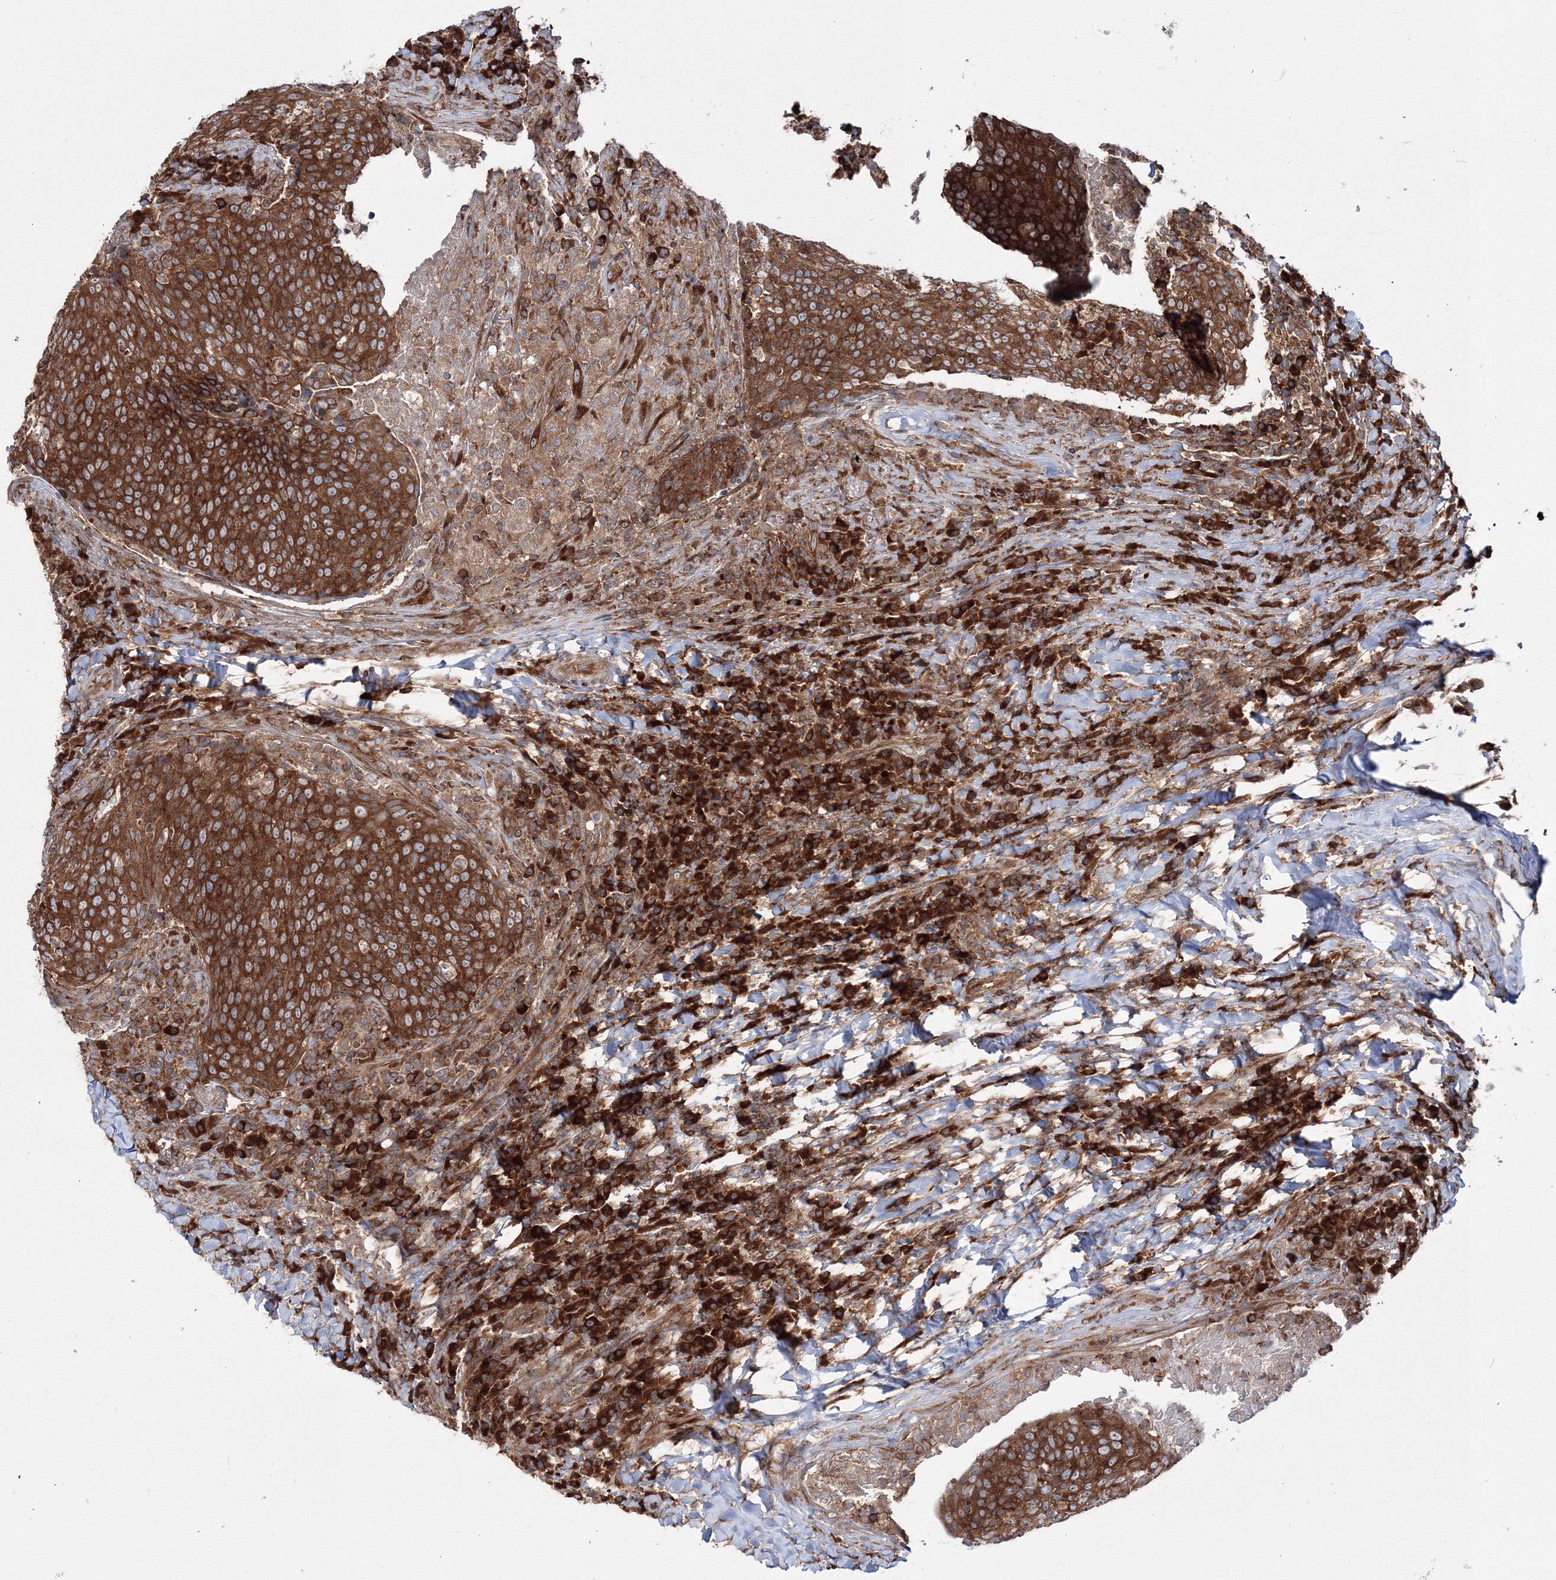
{"staining": {"intensity": "strong", "quantity": ">75%", "location": "cytoplasmic/membranous"}, "tissue": "head and neck cancer", "cell_type": "Tumor cells", "image_type": "cancer", "snomed": [{"axis": "morphology", "description": "Squamous cell carcinoma, NOS"}, {"axis": "morphology", "description": "Squamous cell carcinoma, metastatic, NOS"}, {"axis": "topography", "description": "Lymph node"}, {"axis": "topography", "description": "Head-Neck"}], "caption": "About >75% of tumor cells in head and neck cancer (squamous cell carcinoma) reveal strong cytoplasmic/membranous protein staining as visualized by brown immunohistochemical staining.", "gene": "HARS1", "patient": {"sex": "male", "age": 62}}